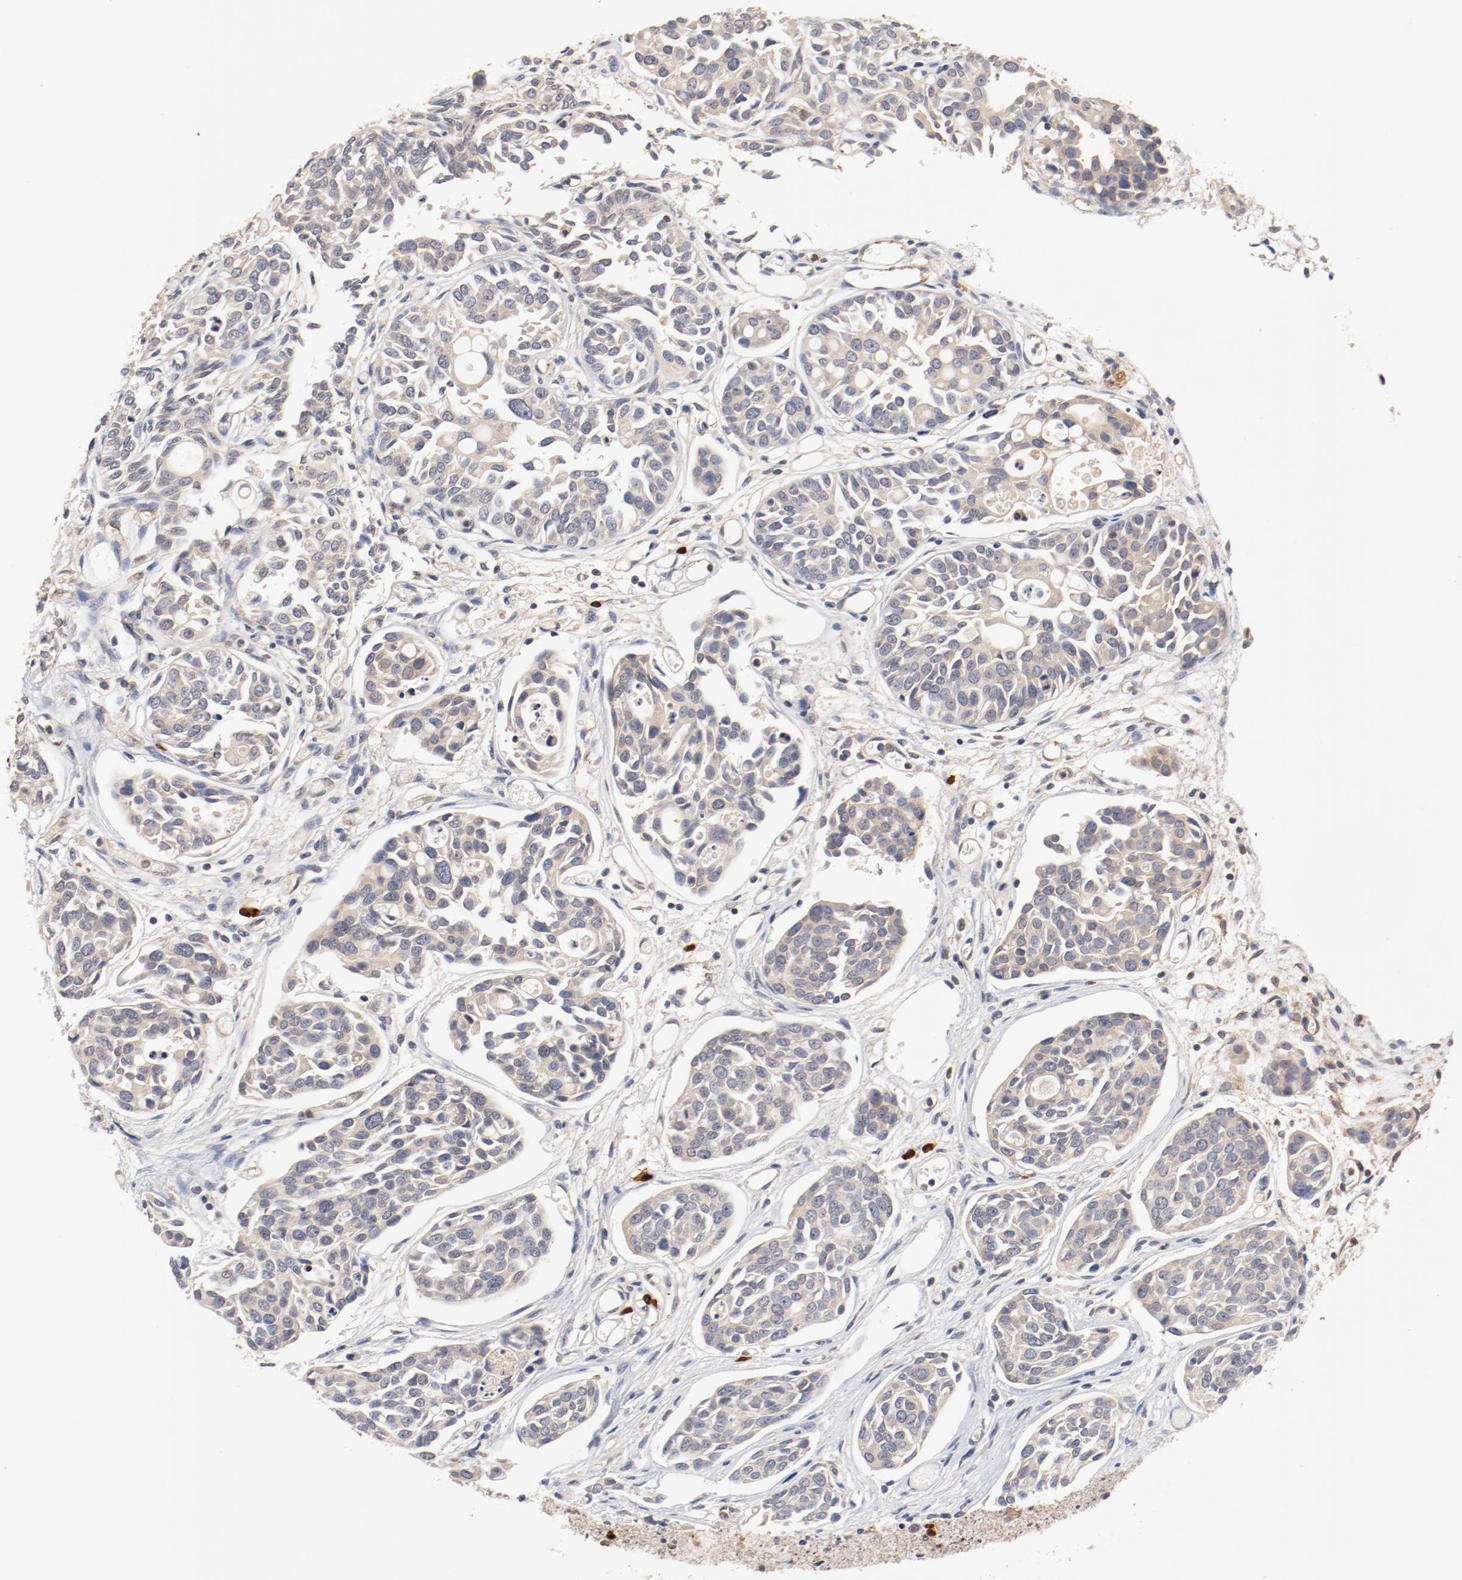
{"staining": {"intensity": "weak", "quantity": ">75%", "location": "cytoplasmic/membranous"}, "tissue": "urothelial cancer", "cell_type": "Tumor cells", "image_type": "cancer", "snomed": [{"axis": "morphology", "description": "Urothelial carcinoma, High grade"}, {"axis": "topography", "description": "Urinary bladder"}], "caption": "Urothelial carcinoma (high-grade) stained with IHC displays weak cytoplasmic/membranous positivity in about >75% of tumor cells.", "gene": "UBE2J1", "patient": {"sex": "male", "age": 78}}